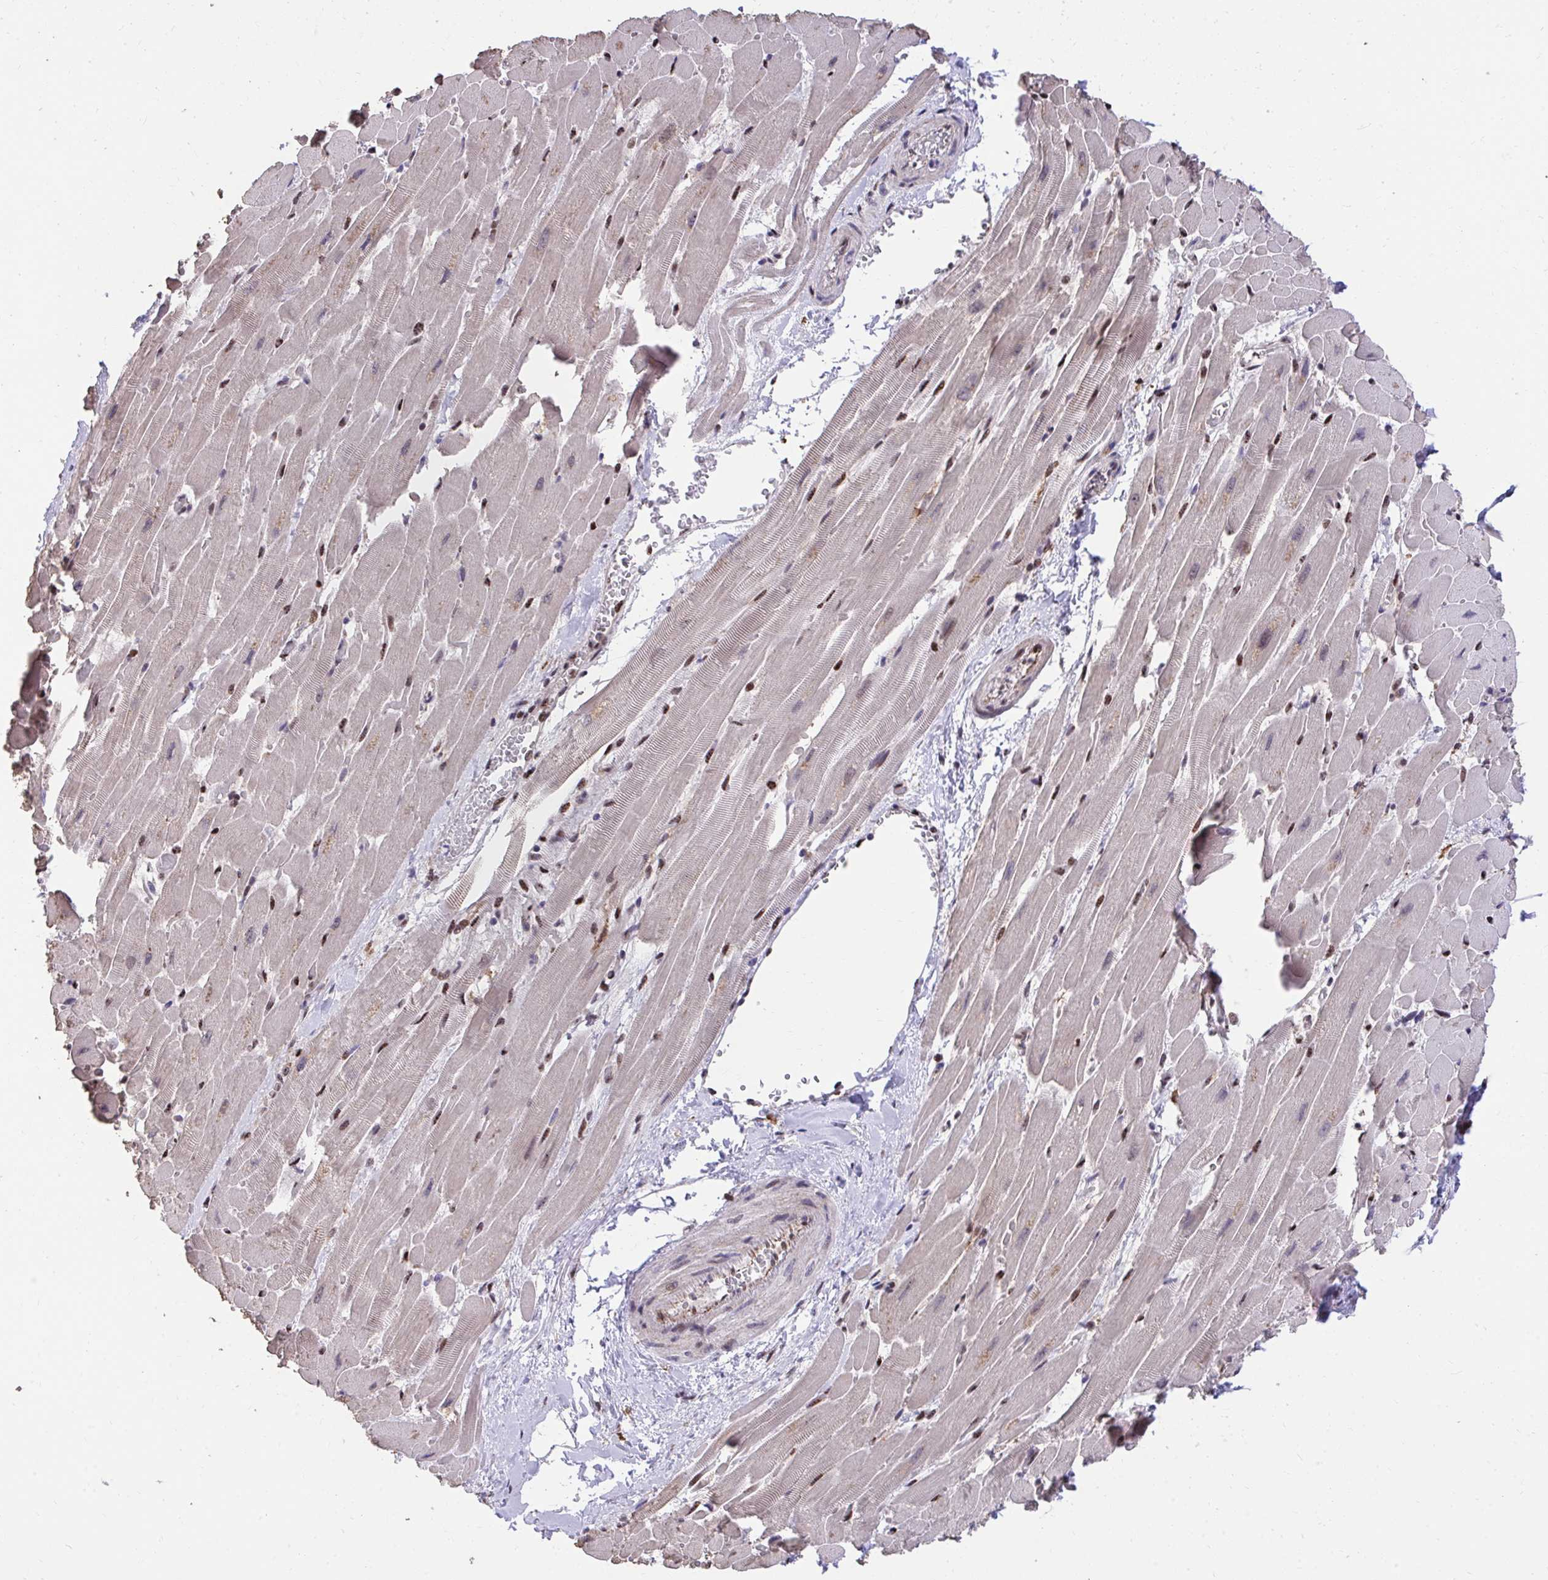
{"staining": {"intensity": "moderate", "quantity": "25%-75%", "location": "nuclear"}, "tissue": "heart muscle", "cell_type": "Cardiomyocytes", "image_type": "normal", "snomed": [{"axis": "morphology", "description": "Normal tissue, NOS"}, {"axis": "topography", "description": "Heart"}], "caption": "Cardiomyocytes demonstrate medium levels of moderate nuclear expression in about 25%-75% of cells in benign heart muscle. Ihc stains the protein of interest in brown and the nuclei are stained blue.", "gene": "HOXA4", "patient": {"sex": "male", "age": 37}}